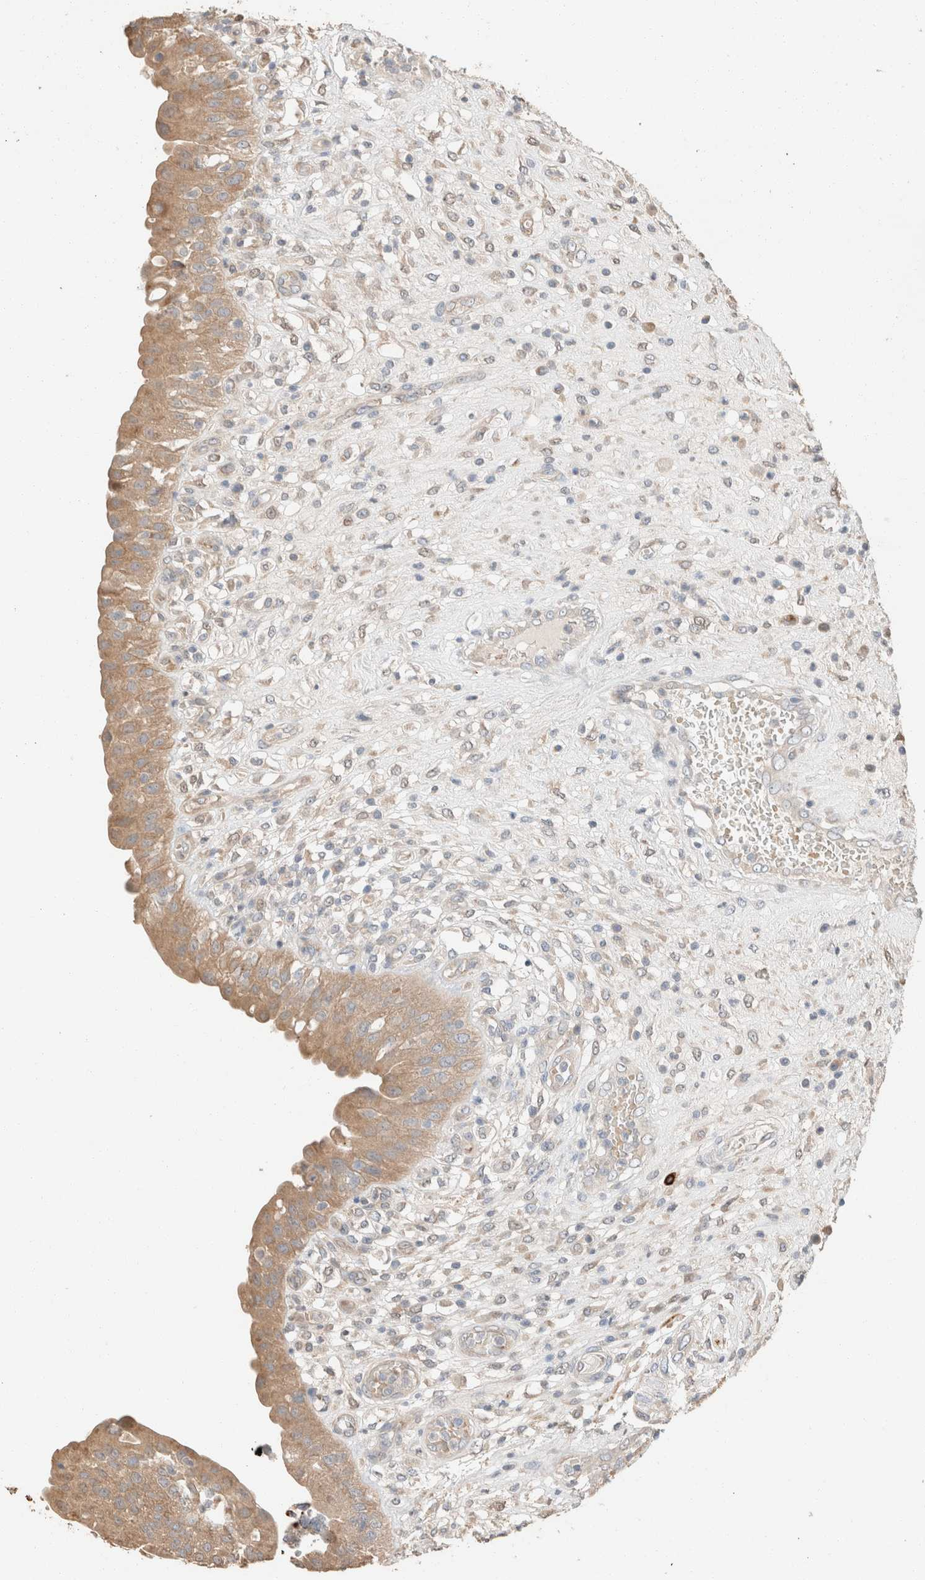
{"staining": {"intensity": "moderate", "quantity": ">75%", "location": "cytoplasmic/membranous"}, "tissue": "urinary bladder", "cell_type": "Urothelial cells", "image_type": "normal", "snomed": [{"axis": "morphology", "description": "Normal tissue, NOS"}, {"axis": "topography", "description": "Urinary bladder"}], "caption": "Immunohistochemical staining of benign human urinary bladder reveals moderate cytoplasmic/membranous protein staining in approximately >75% of urothelial cells.", "gene": "TUBD1", "patient": {"sex": "female", "age": 62}}